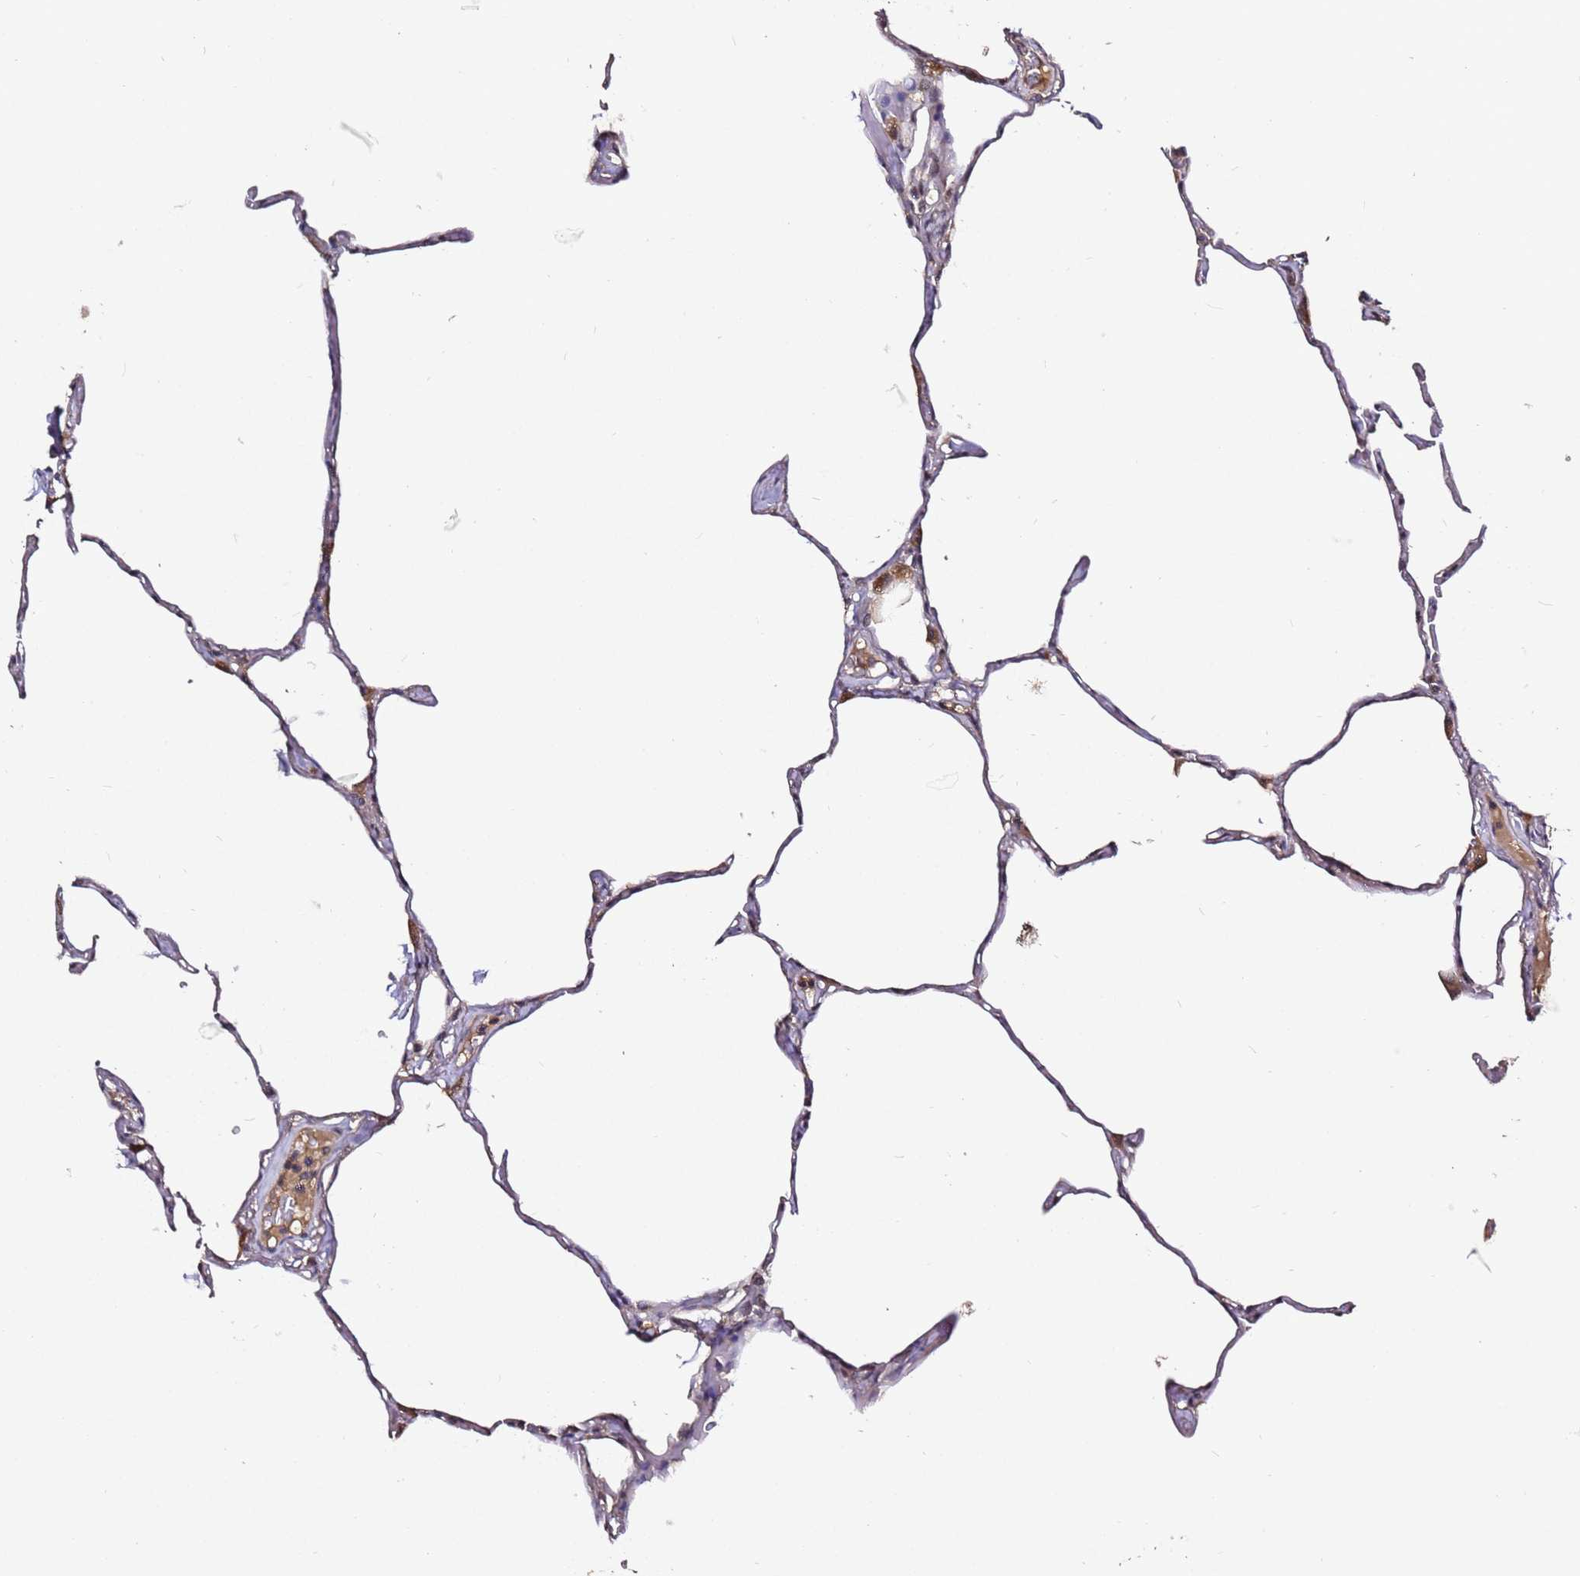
{"staining": {"intensity": "weak", "quantity": "25%-75%", "location": "cytoplasmic/membranous"}, "tissue": "lung", "cell_type": "Alveolar cells", "image_type": "normal", "snomed": [{"axis": "morphology", "description": "Normal tissue, NOS"}, {"axis": "topography", "description": "Lung"}], "caption": "Brown immunohistochemical staining in normal human lung shows weak cytoplasmic/membranous staining in about 25%-75% of alveolar cells. (Stains: DAB in brown, nuclei in blue, Microscopy: brightfield microscopy at high magnification).", "gene": "C6orf136", "patient": {"sex": "male", "age": 65}}